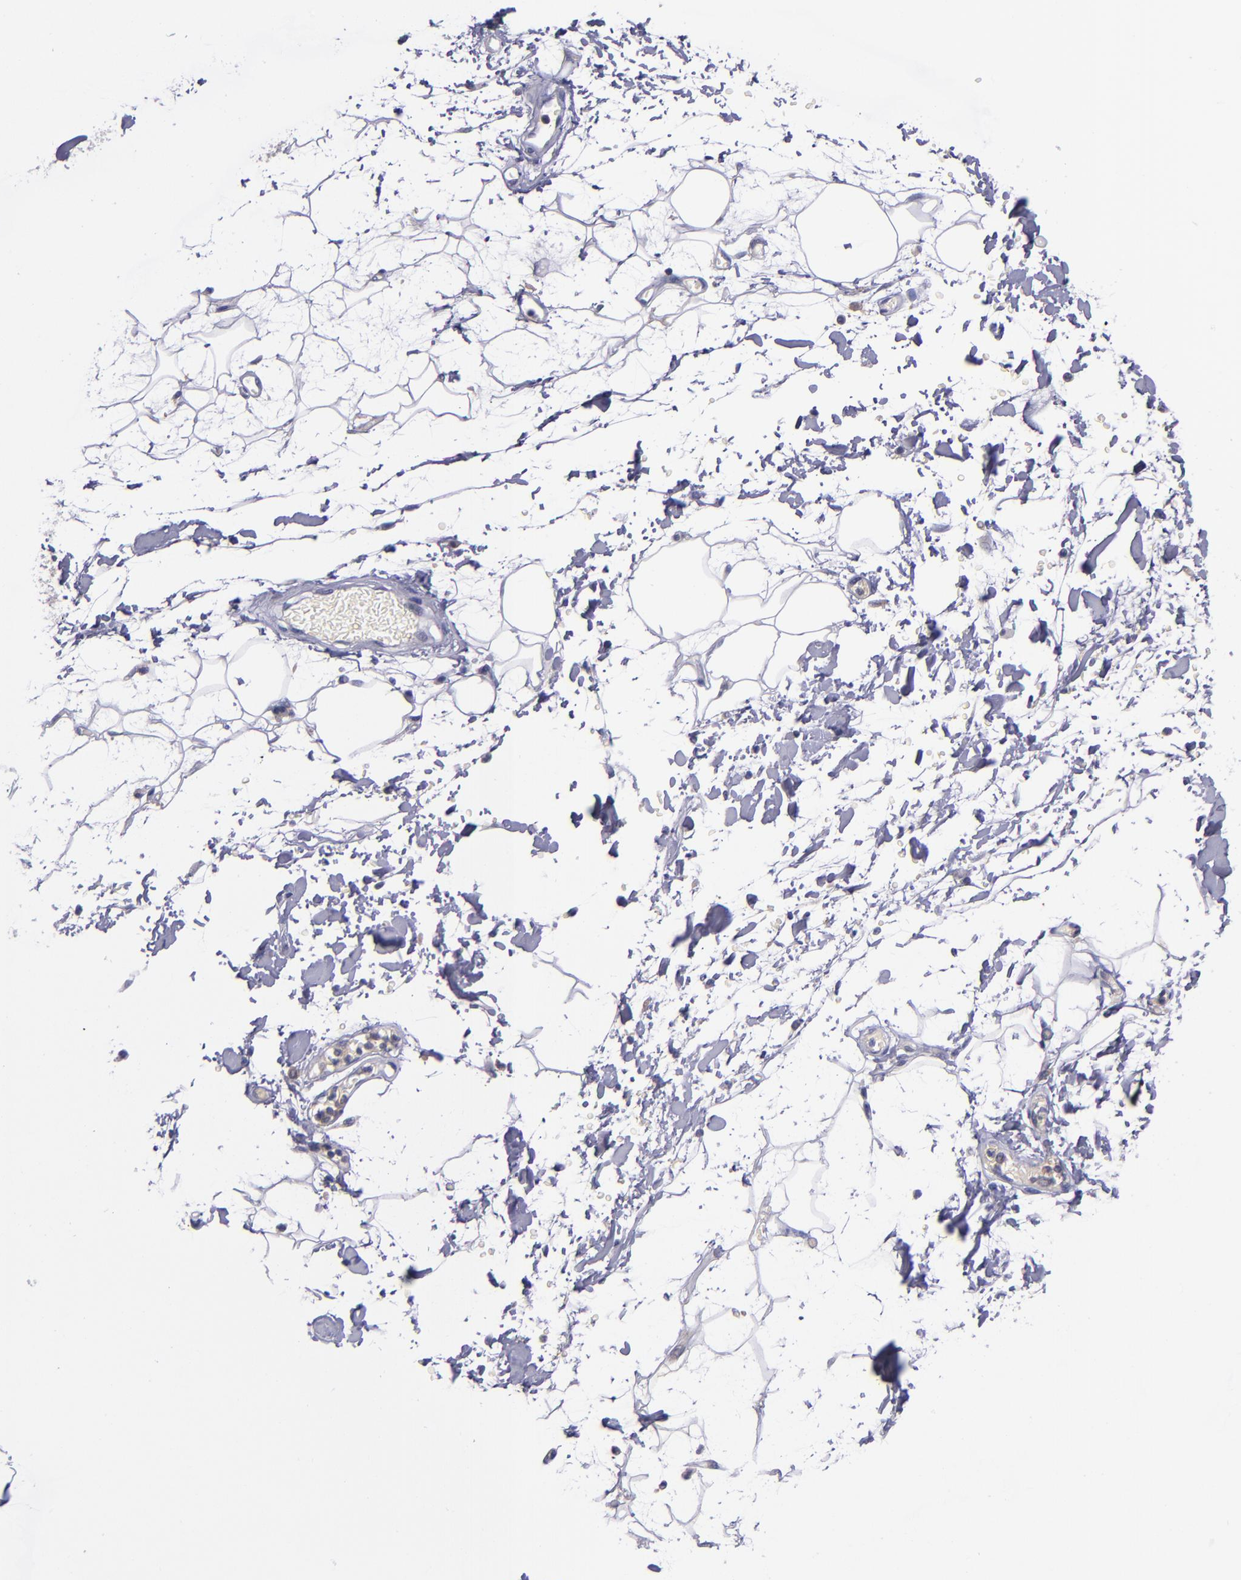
{"staining": {"intensity": "negative", "quantity": "none", "location": "none"}, "tissue": "adipose tissue", "cell_type": "Adipocytes", "image_type": "normal", "snomed": [{"axis": "morphology", "description": "Normal tissue, NOS"}, {"axis": "topography", "description": "Soft tissue"}], "caption": "A micrograph of adipose tissue stained for a protein demonstrates no brown staining in adipocytes. The staining is performed using DAB brown chromogen with nuclei counter-stained in using hematoxylin.", "gene": "RBP4", "patient": {"sex": "male", "age": 72}}